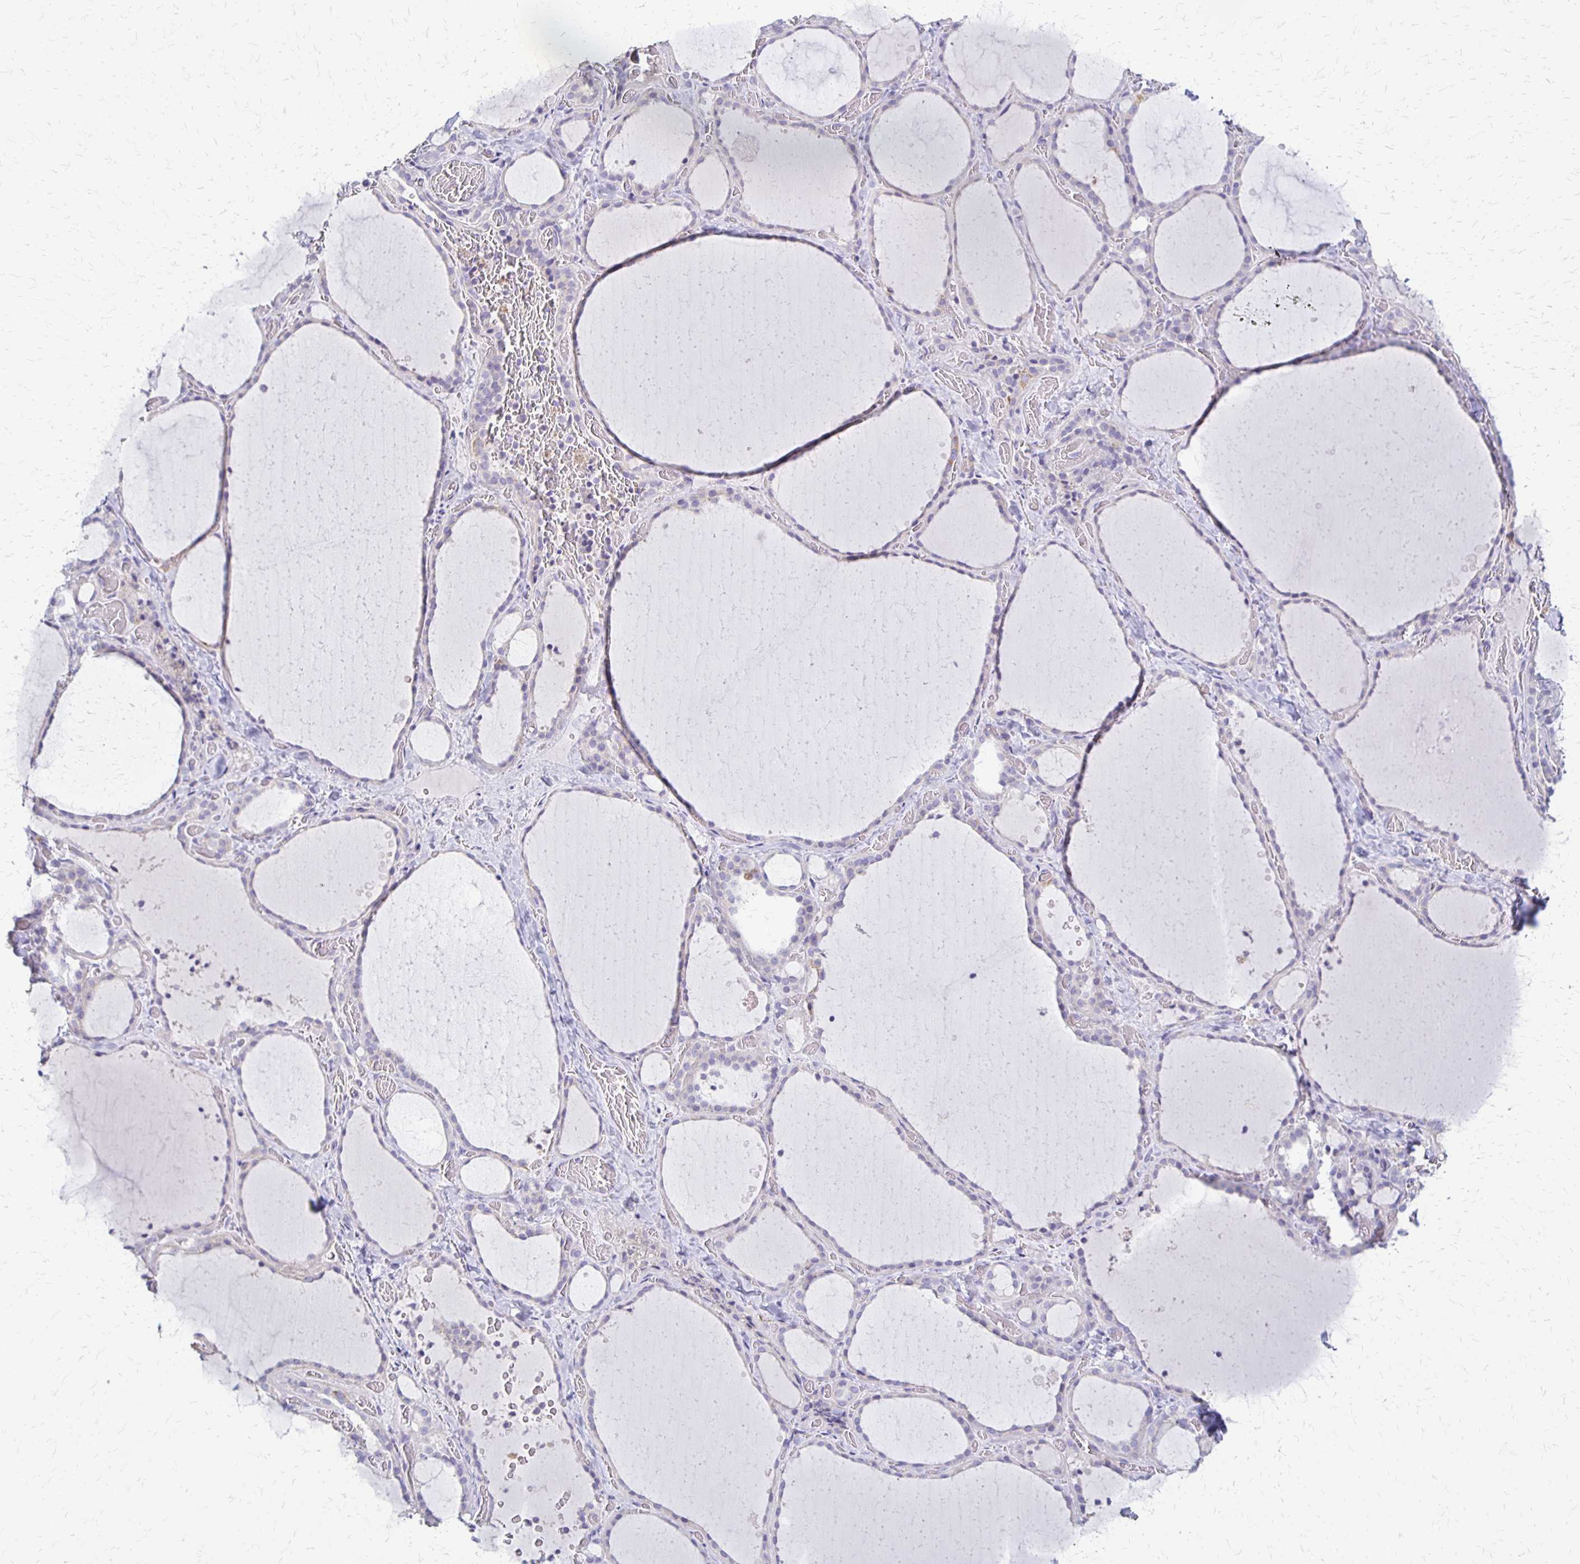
{"staining": {"intensity": "negative", "quantity": "none", "location": "none"}, "tissue": "thyroid gland", "cell_type": "Glandular cells", "image_type": "normal", "snomed": [{"axis": "morphology", "description": "Normal tissue, NOS"}, {"axis": "topography", "description": "Thyroid gland"}], "caption": "Immunohistochemical staining of unremarkable human thyroid gland shows no significant expression in glandular cells.", "gene": "RHOC", "patient": {"sex": "female", "age": 36}}